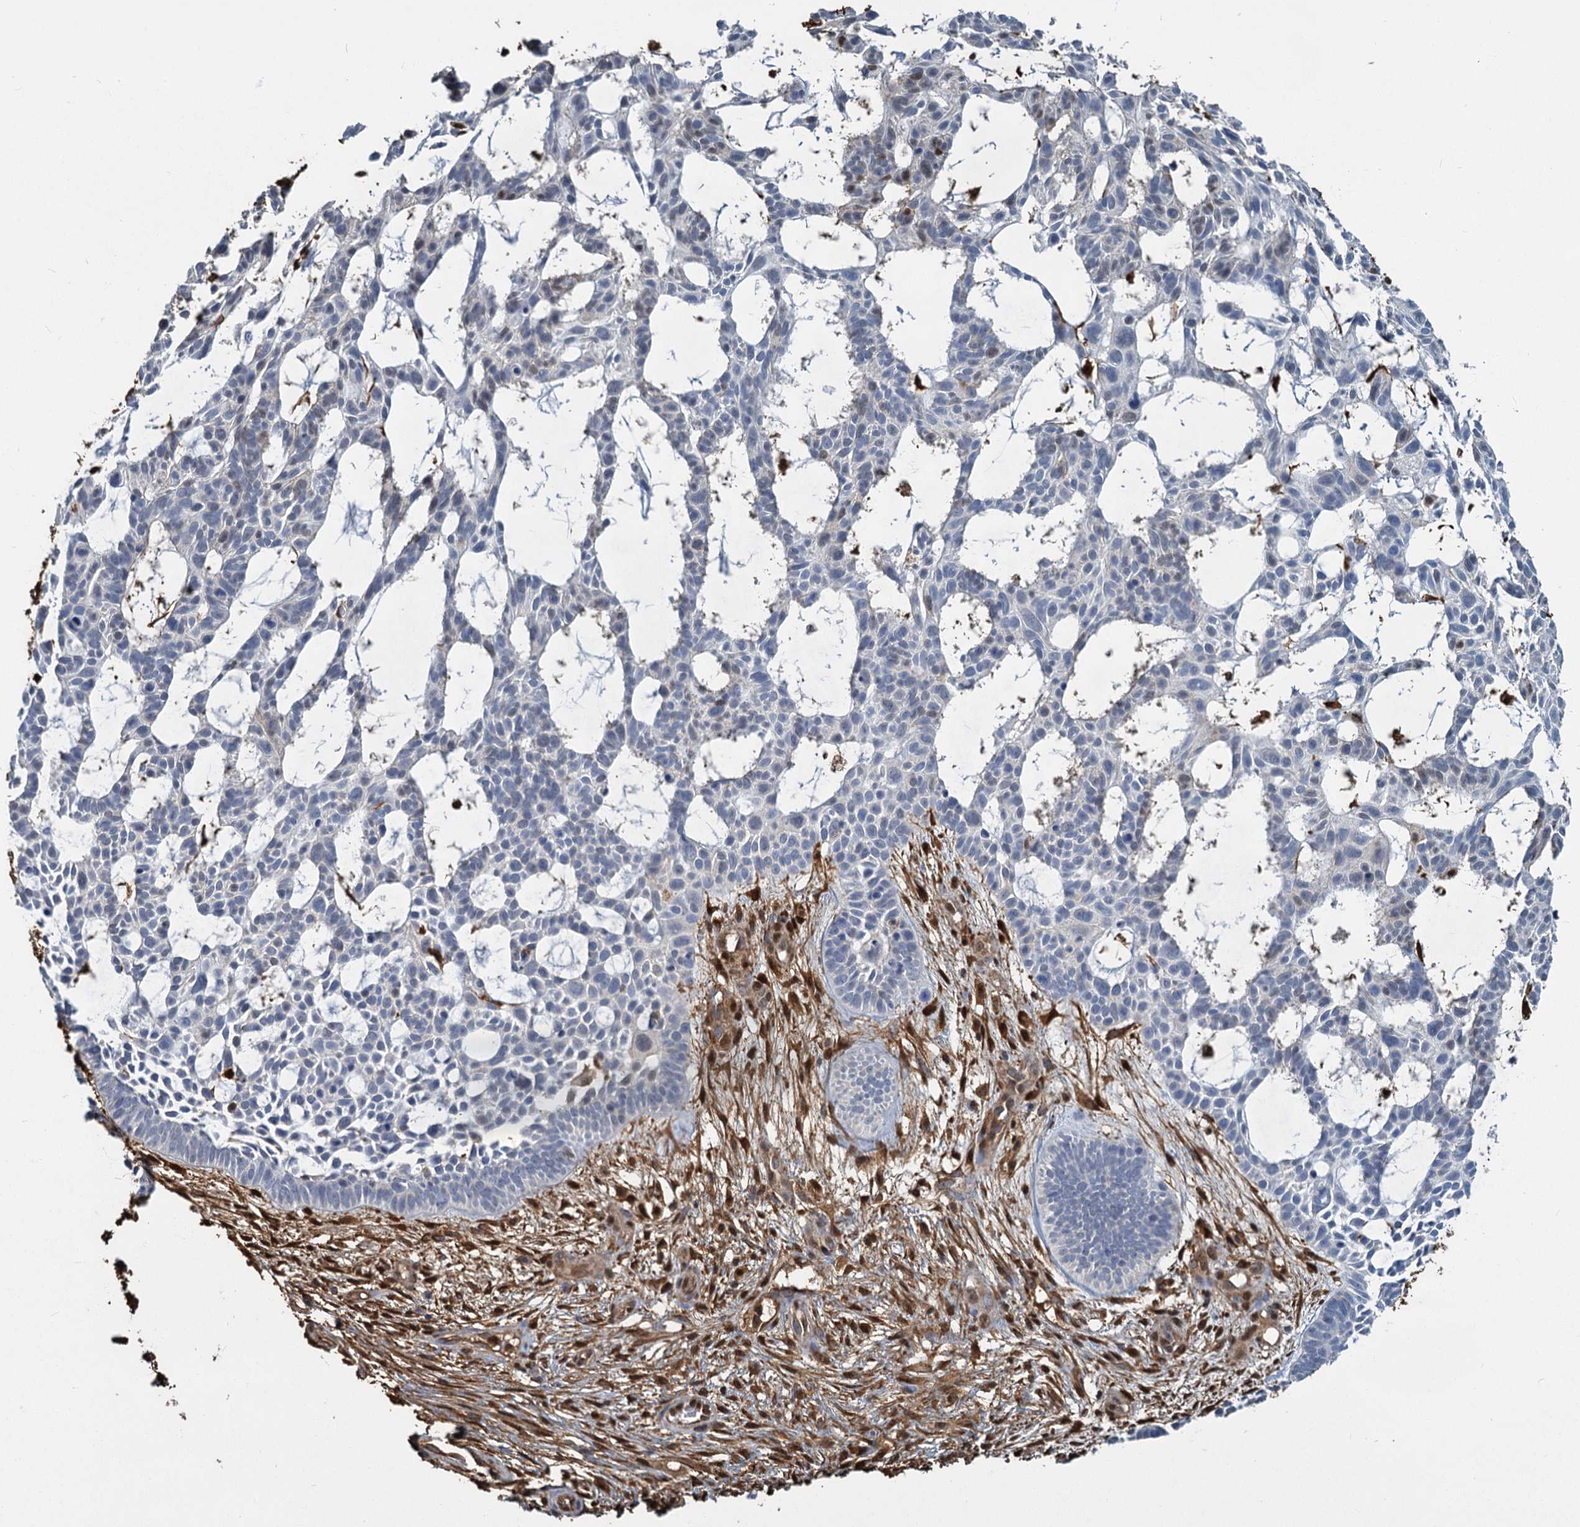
{"staining": {"intensity": "negative", "quantity": "none", "location": "none"}, "tissue": "skin cancer", "cell_type": "Tumor cells", "image_type": "cancer", "snomed": [{"axis": "morphology", "description": "Basal cell carcinoma"}, {"axis": "topography", "description": "Skin"}], "caption": "High power microscopy photomicrograph of an IHC photomicrograph of skin cancer (basal cell carcinoma), revealing no significant positivity in tumor cells. (DAB immunohistochemistry (IHC), high magnification).", "gene": "S100A6", "patient": {"sex": "male", "age": 89}}